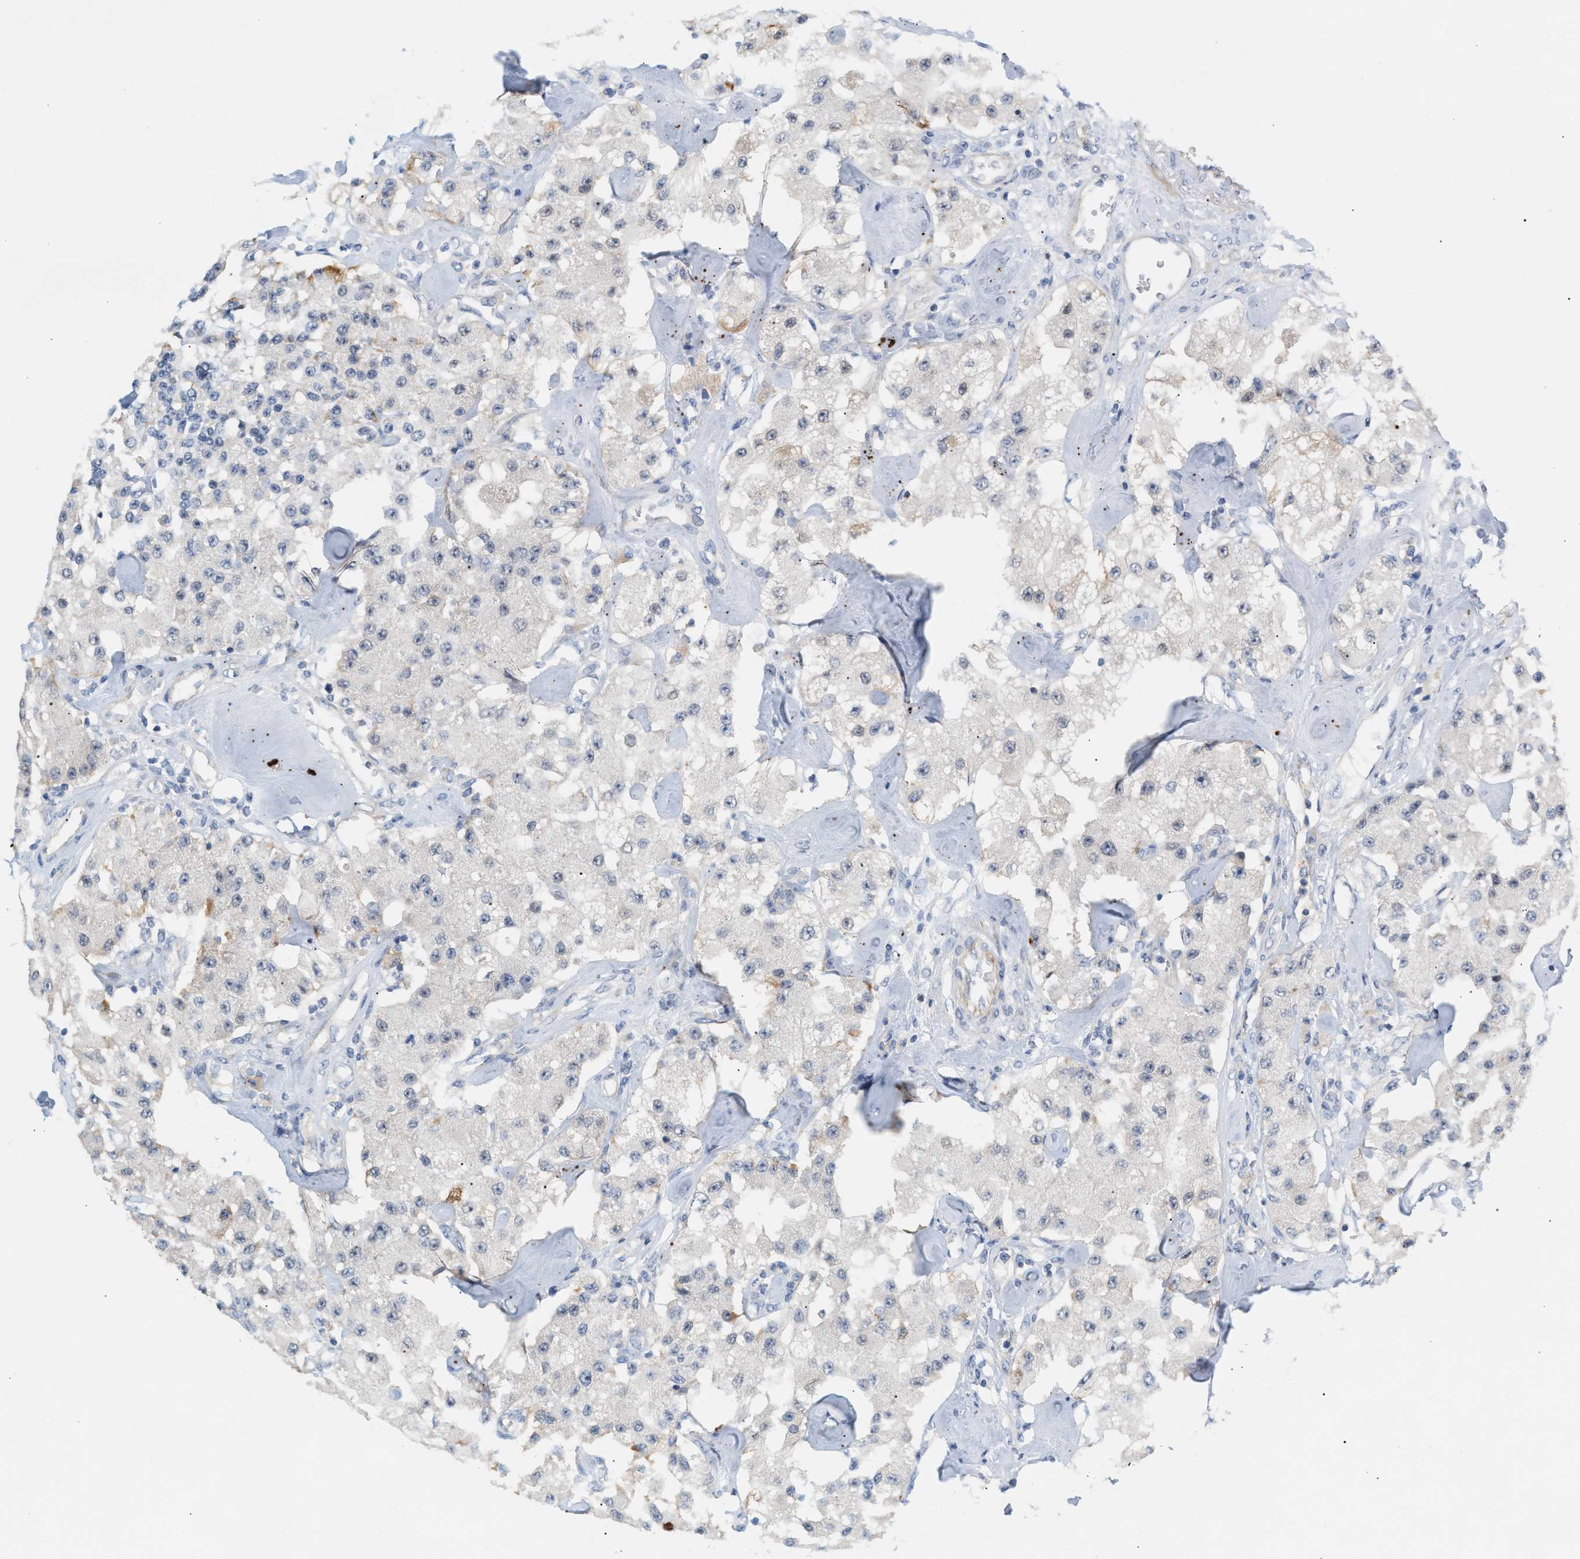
{"staining": {"intensity": "negative", "quantity": "none", "location": "none"}, "tissue": "carcinoid", "cell_type": "Tumor cells", "image_type": "cancer", "snomed": [{"axis": "morphology", "description": "Carcinoid, malignant, NOS"}, {"axis": "topography", "description": "Pancreas"}], "caption": "Photomicrograph shows no protein positivity in tumor cells of carcinoid tissue.", "gene": "LRCH1", "patient": {"sex": "male", "age": 41}}